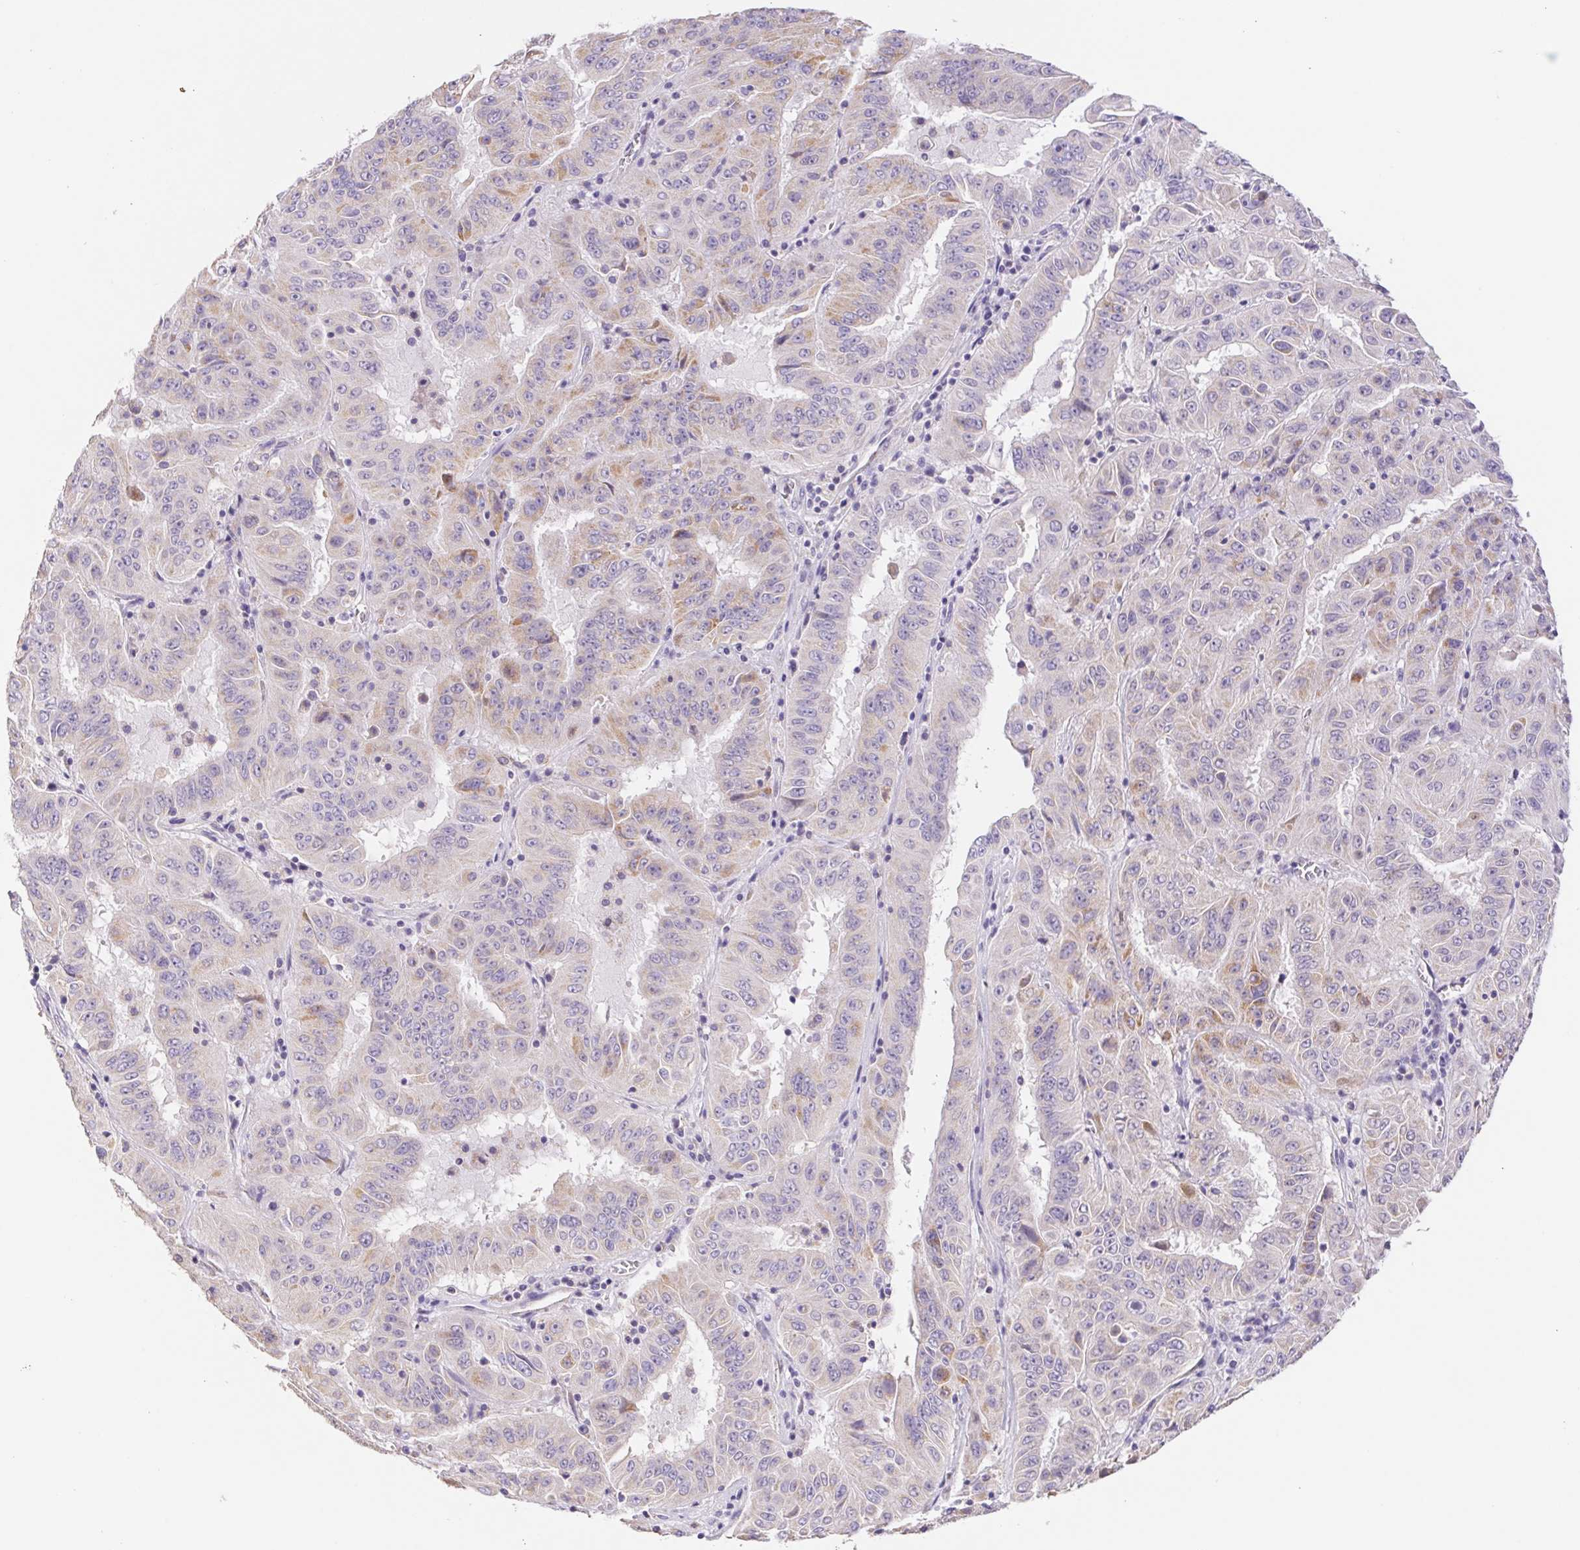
{"staining": {"intensity": "weak", "quantity": "<25%", "location": "cytoplasmic/membranous"}, "tissue": "pancreatic cancer", "cell_type": "Tumor cells", "image_type": "cancer", "snomed": [{"axis": "morphology", "description": "Adenocarcinoma, NOS"}, {"axis": "topography", "description": "Pancreas"}], "caption": "Human pancreatic cancer (adenocarcinoma) stained for a protein using immunohistochemistry (IHC) displays no positivity in tumor cells.", "gene": "FKBP6", "patient": {"sex": "male", "age": 63}}